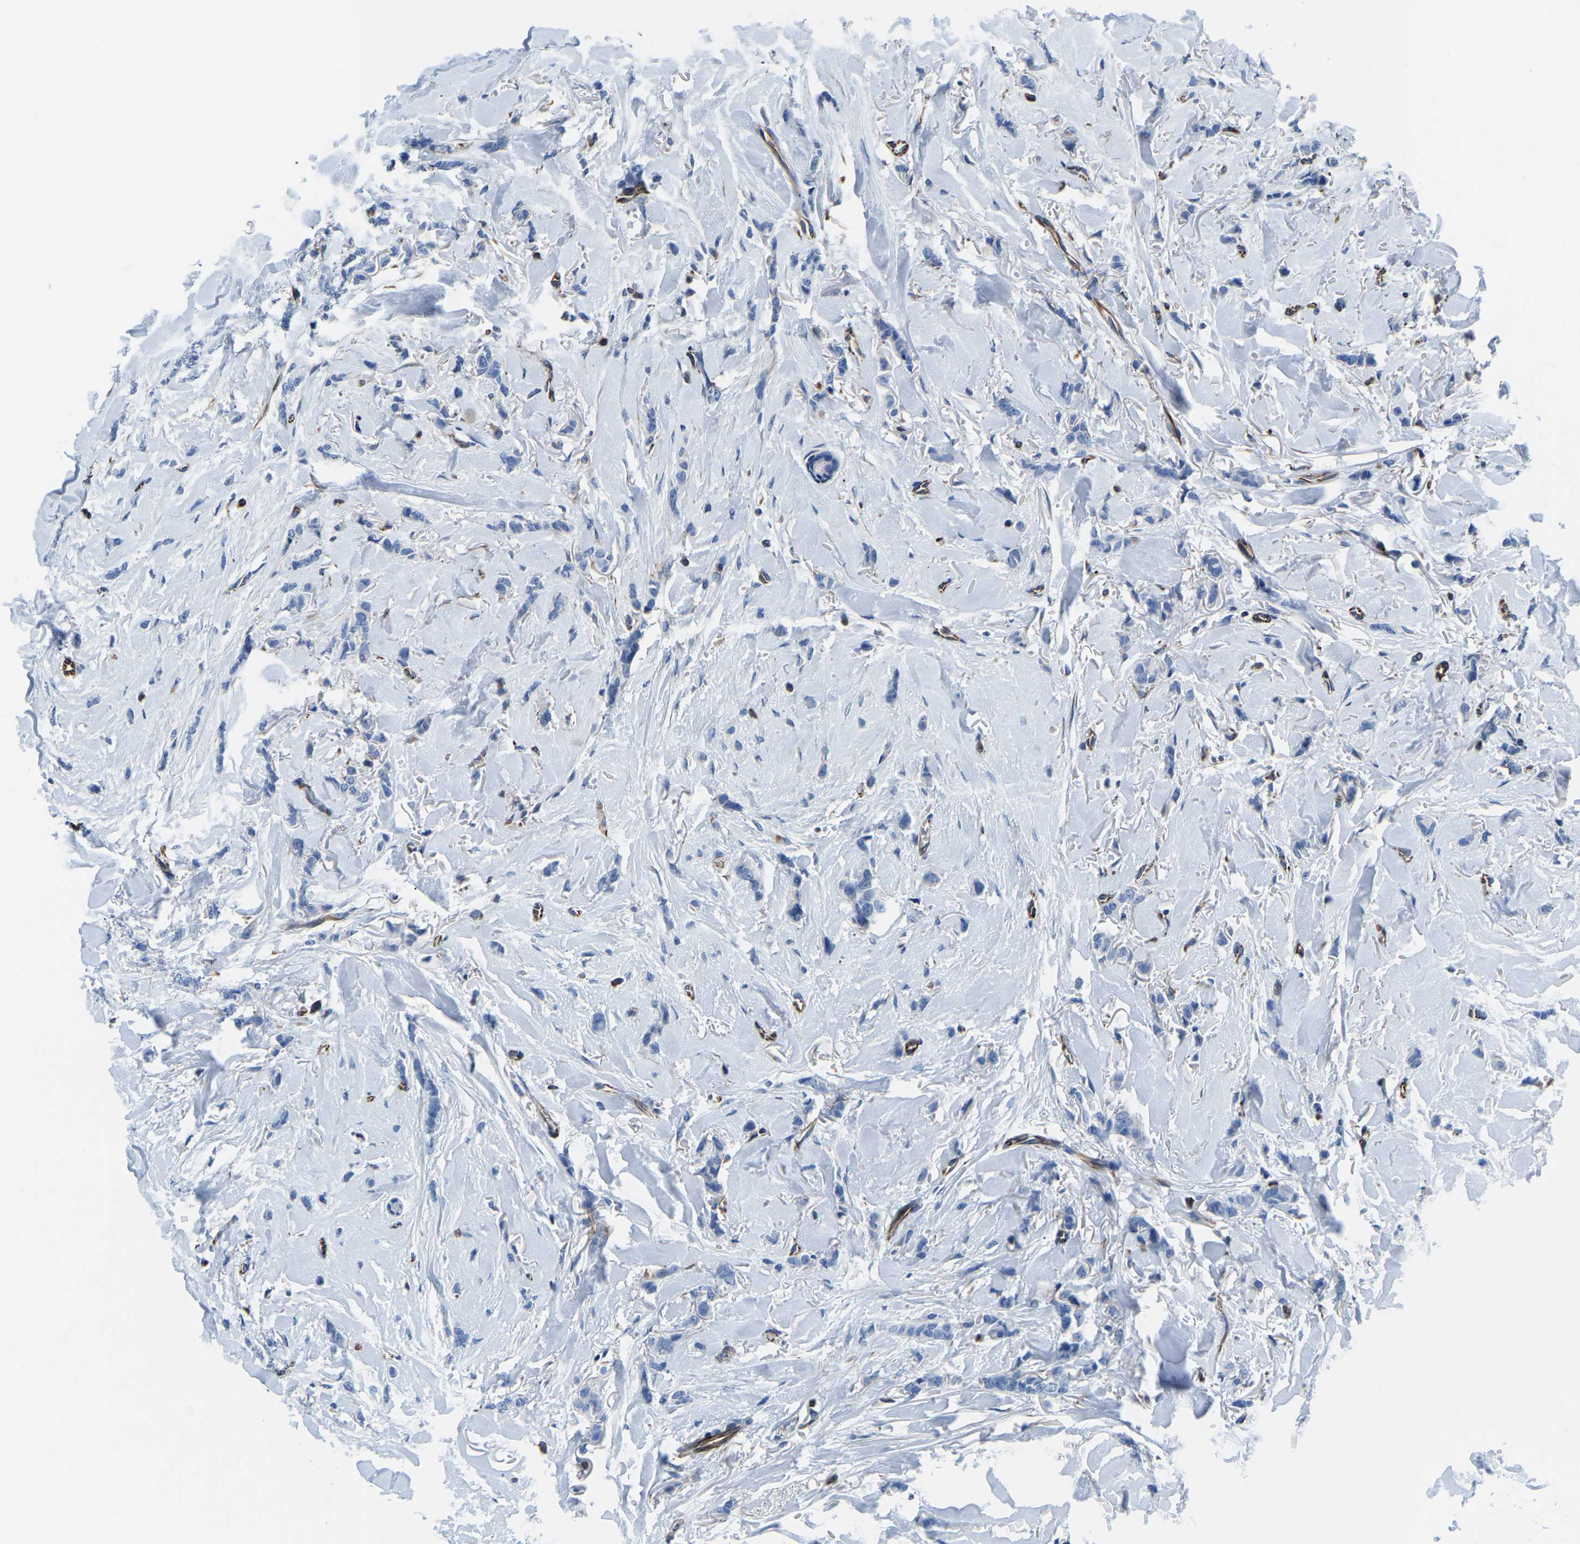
{"staining": {"intensity": "negative", "quantity": "none", "location": "none"}, "tissue": "breast cancer", "cell_type": "Tumor cells", "image_type": "cancer", "snomed": [{"axis": "morphology", "description": "Lobular carcinoma"}, {"axis": "topography", "description": "Skin"}, {"axis": "topography", "description": "Breast"}], "caption": "This is an immunohistochemistry image of human lobular carcinoma (breast). There is no positivity in tumor cells.", "gene": "MS4A3", "patient": {"sex": "female", "age": 46}}